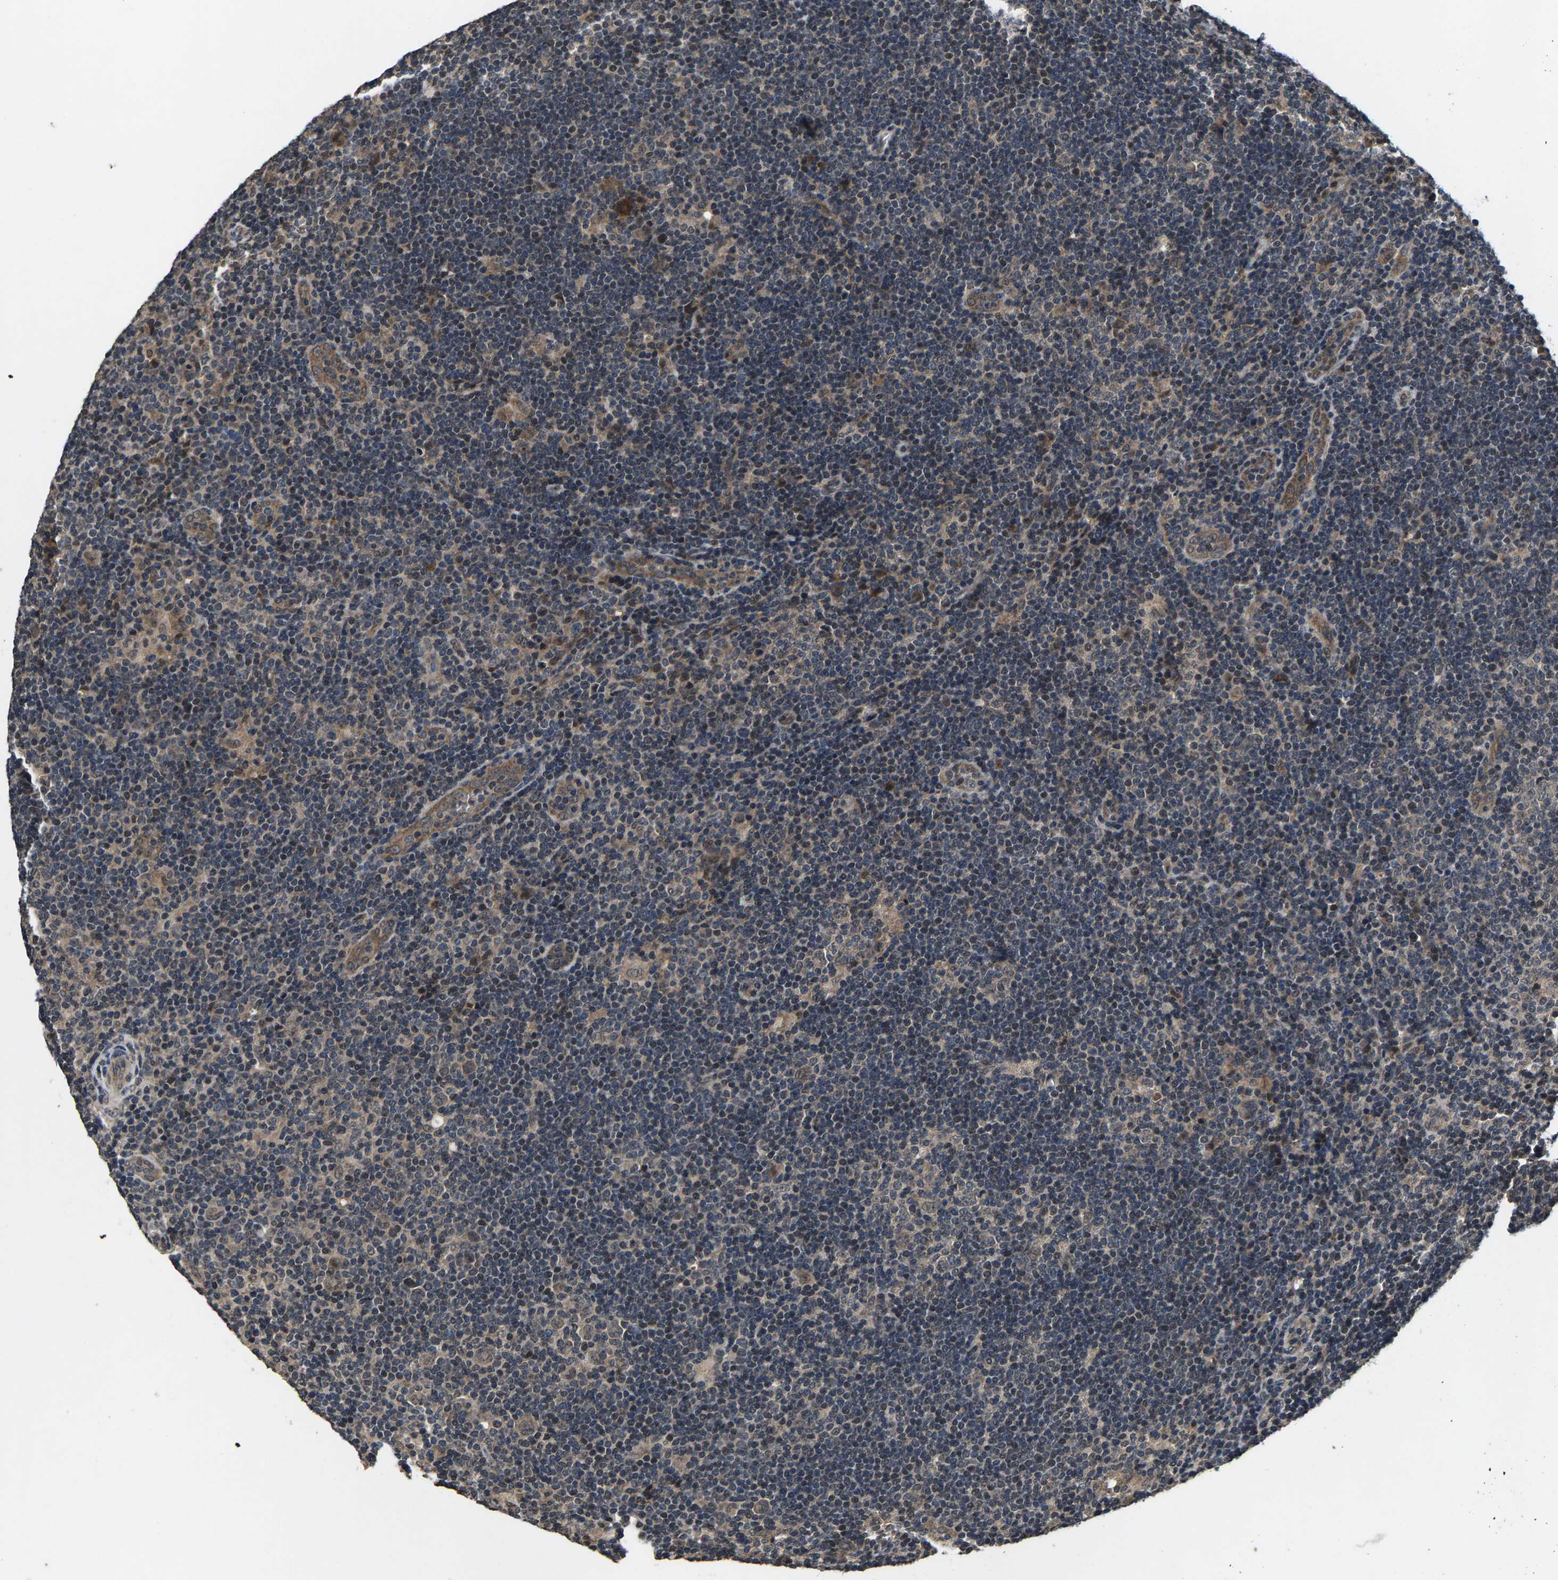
{"staining": {"intensity": "weak", "quantity": "<25%", "location": "cytoplasmic/membranous"}, "tissue": "lymphoma", "cell_type": "Tumor cells", "image_type": "cancer", "snomed": [{"axis": "morphology", "description": "Hodgkin's disease, NOS"}, {"axis": "topography", "description": "Lymph node"}], "caption": "This is an immunohistochemistry photomicrograph of lymphoma. There is no staining in tumor cells.", "gene": "HUWE1", "patient": {"sex": "female", "age": 57}}